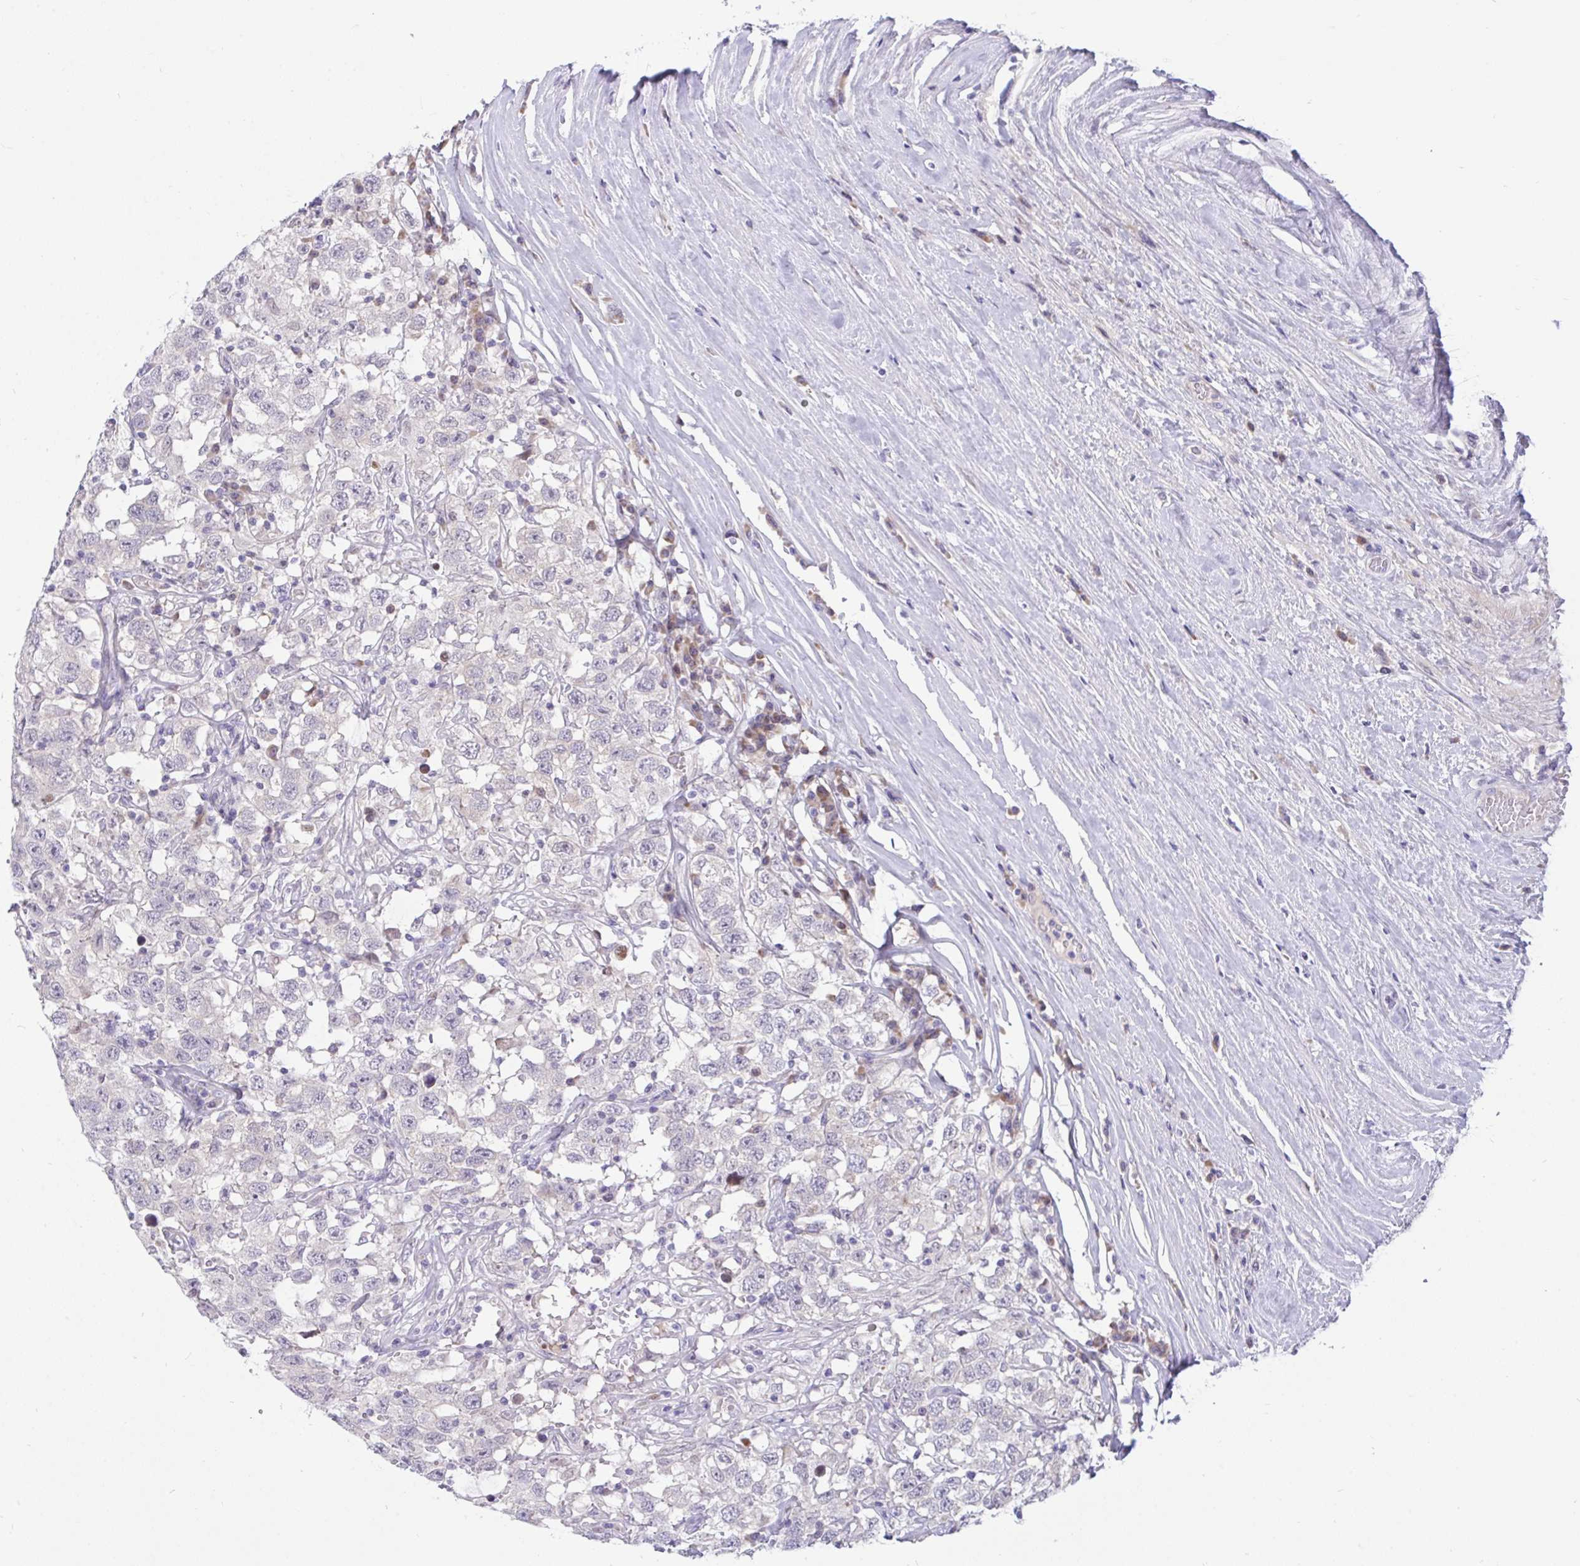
{"staining": {"intensity": "negative", "quantity": "none", "location": "none"}, "tissue": "testis cancer", "cell_type": "Tumor cells", "image_type": "cancer", "snomed": [{"axis": "morphology", "description": "Seminoma, NOS"}, {"axis": "topography", "description": "Testis"}], "caption": "Immunohistochemical staining of testis cancer exhibits no significant positivity in tumor cells.", "gene": "EPOP", "patient": {"sex": "male", "age": 41}}